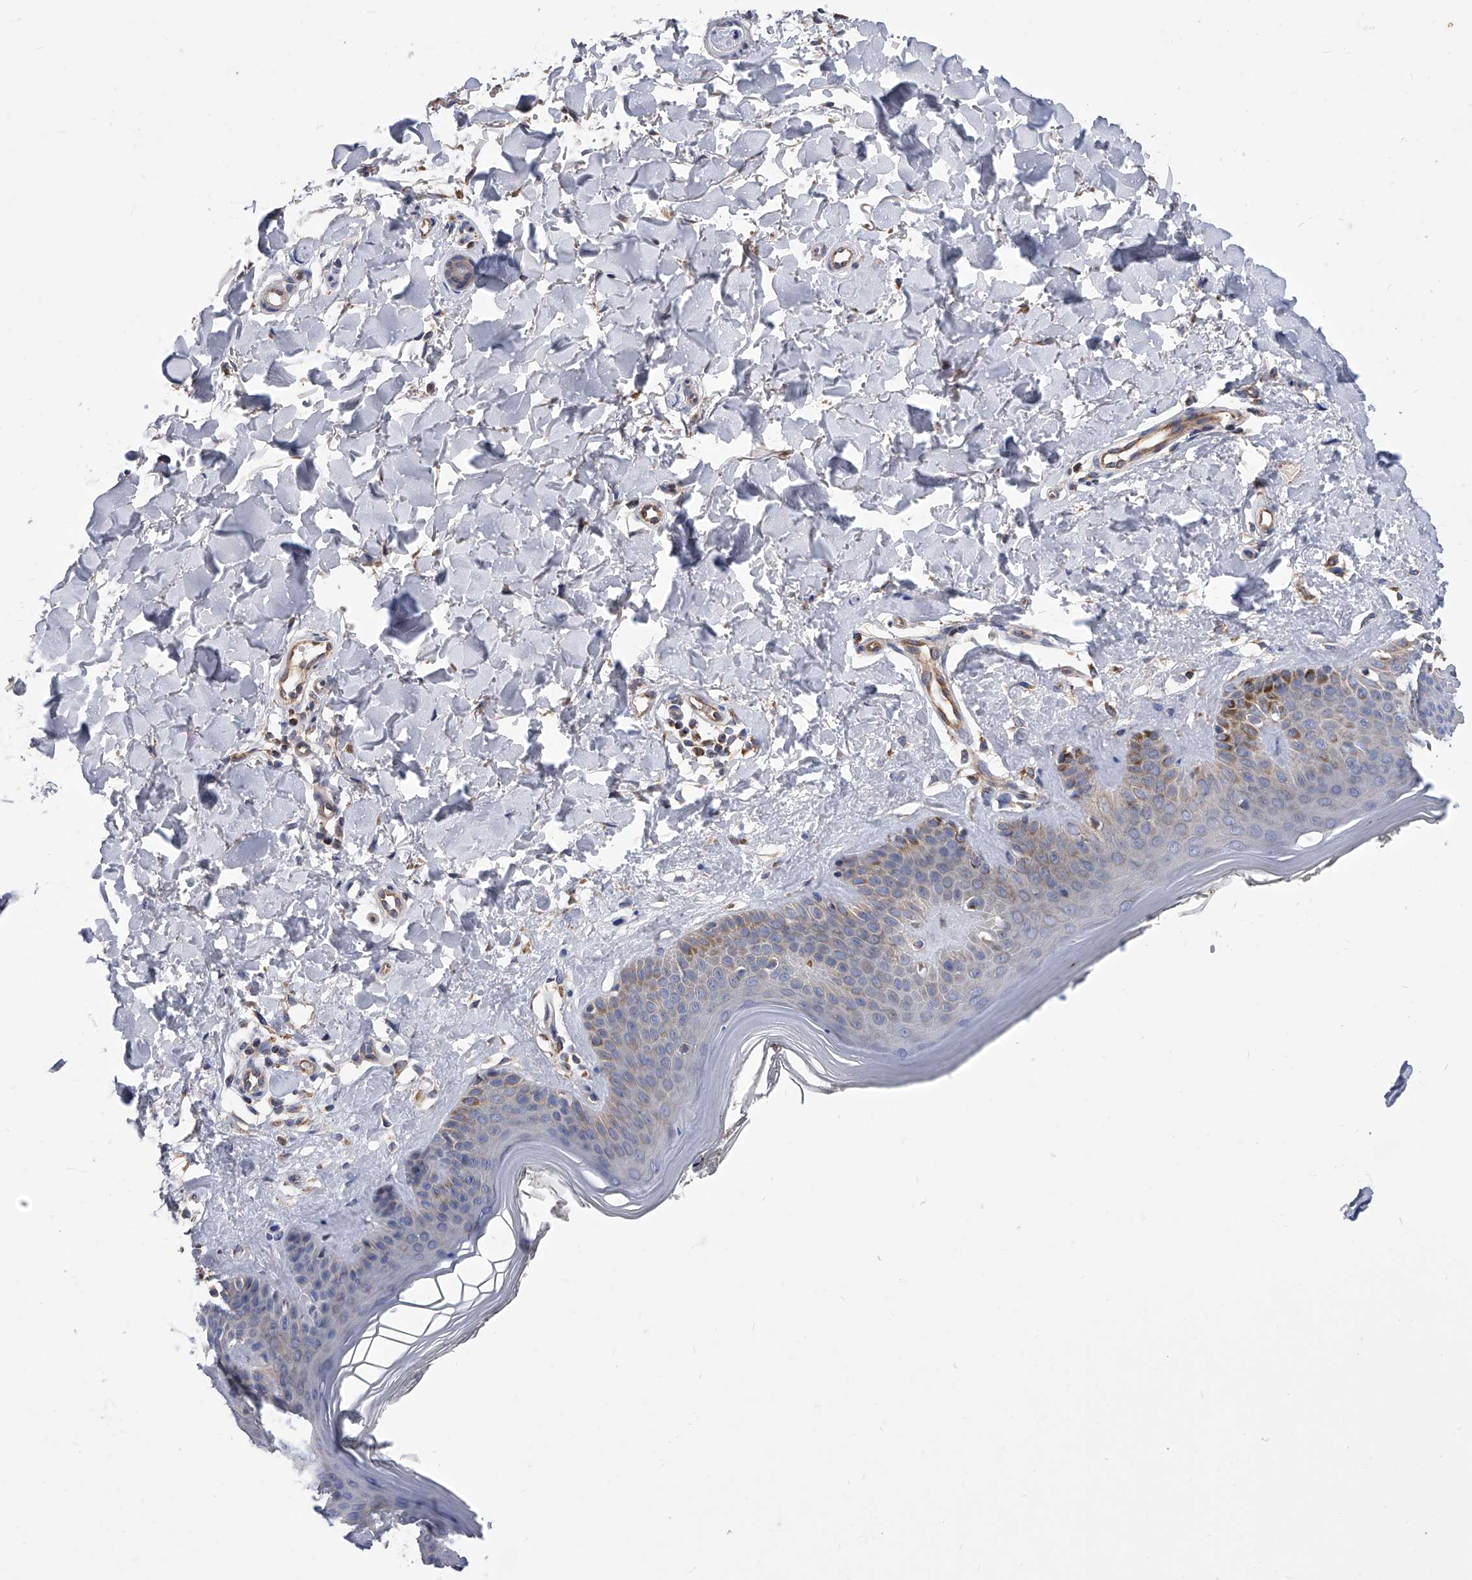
{"staining": {"intensity": "negative", "quantity": "none", "location": "none"}, "tissue": "skin", "cell_type": "Fibroblasts", "image_type": "normal", "snomed": [{"axis": "morphology", "description": "Normal tissue, NOS"}, {"axis": "topography", "description": "Skin"}], "caption": "Histopathology image shows no protein staining in fibroblasts of benign skin. (DAB (3,3'-diaminobenzidine) immunohistochemistry (IHC) visualized using brightfield microscopy, high magnification).", "gene": "PDSS2", "patient": {"sex": "female", "age": 64}}